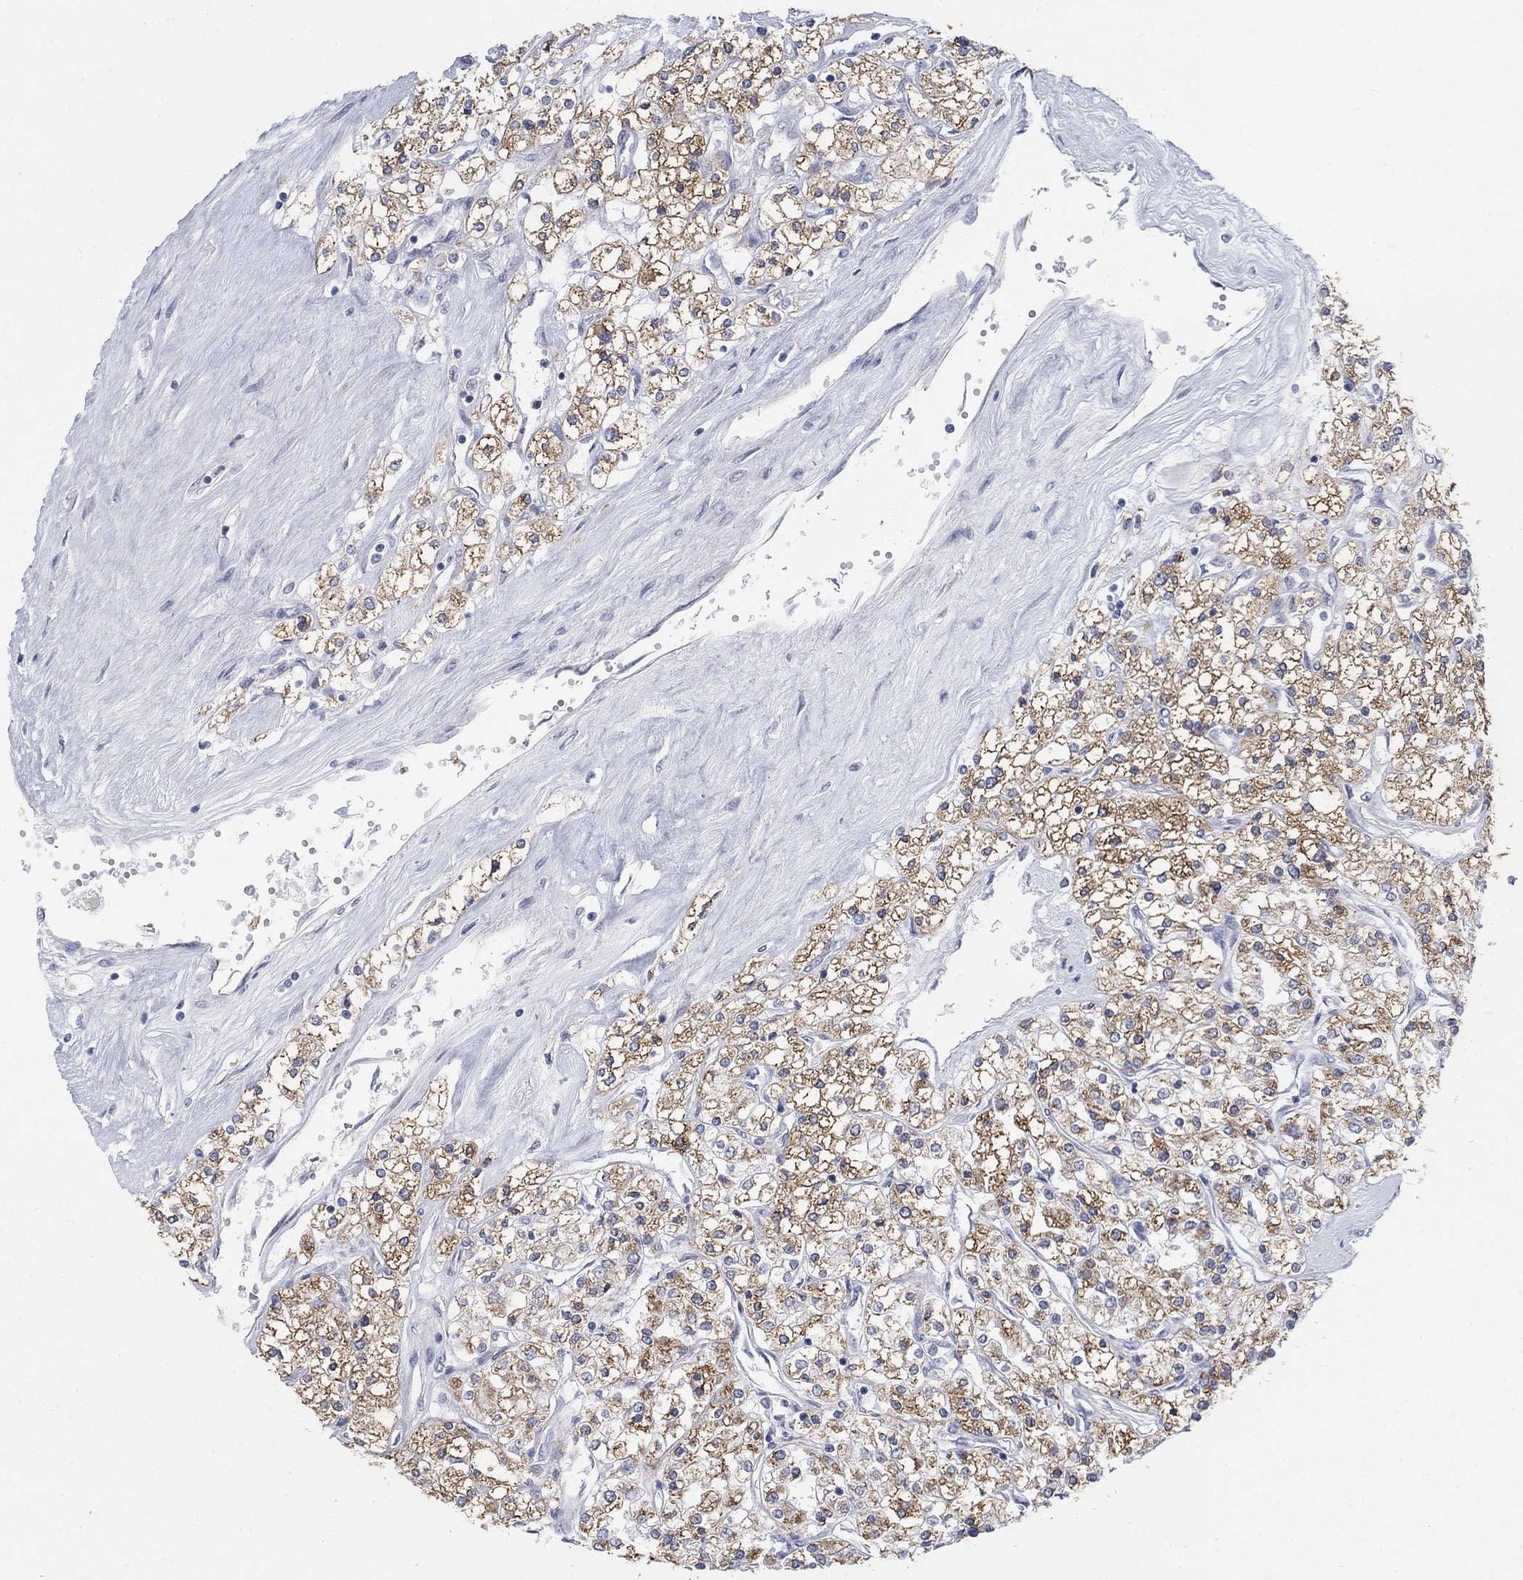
{"staining": {"intensity": "moderate", "quantity": ">75%", "location": "cytoplasmic/membranous"}, "tissue": "renal cancer", "cell_type": "Tumor cells", "image_type": "cancer", "snomed": [{"axis": "morphology", "description": "Adenocarcinoma, NOS"}, {"axis": "topography", "description": "Kidney"}], "caption": "Renal cancer (adenocarcinoma) stained with a brown dye demonstrates moderate cytoplasmic/membranous positive expression in approximately >75% of tumor cells.", "gene": "SCCPDH", "patient": {"sex": "male", "age": 80}}